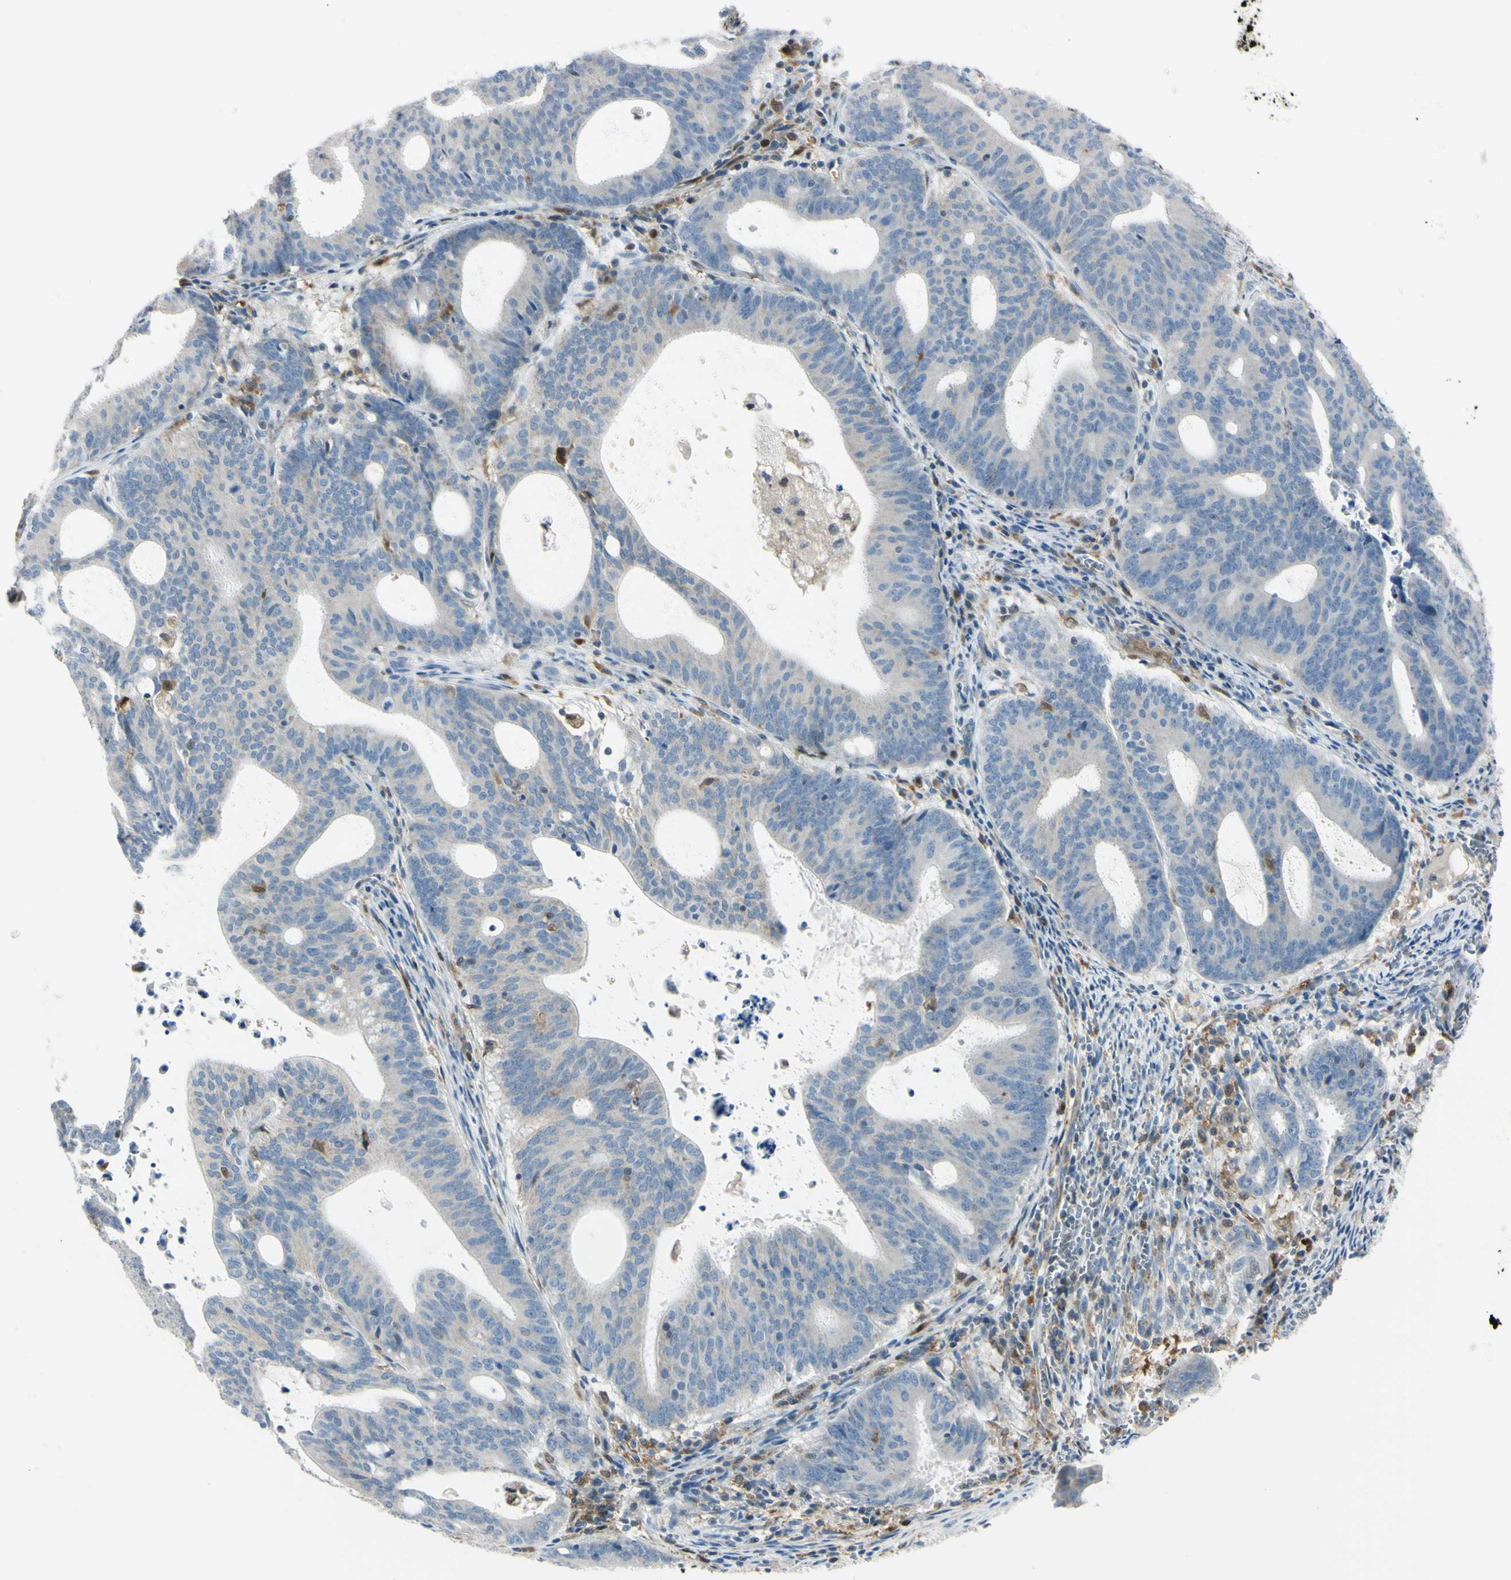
{"staining": {"intensity": "weak", "quantity": ">75%", "location": "cytoplasmic/membranous"}, "tissue": "endometrial cancer", "cell_type": "Tumor cells", "image_type": "cancer", "snomed": [{"axis": "morphology", "description": "Adenocarcinoma, NOS"}, {"axis": "topography", "description": "Uterus"}], "caption": "Endometrial cancer (adenocarcinoma) stained with immunohistochemistry demonstrates weak cytoplasmic/membranous staining in approximately >75% of tumor cells. Ihc stains the protein of interest in brown and the nuclei are stained blue.", "gene": "CYRIB", "patient": {"sex": "female", "age": 83}}